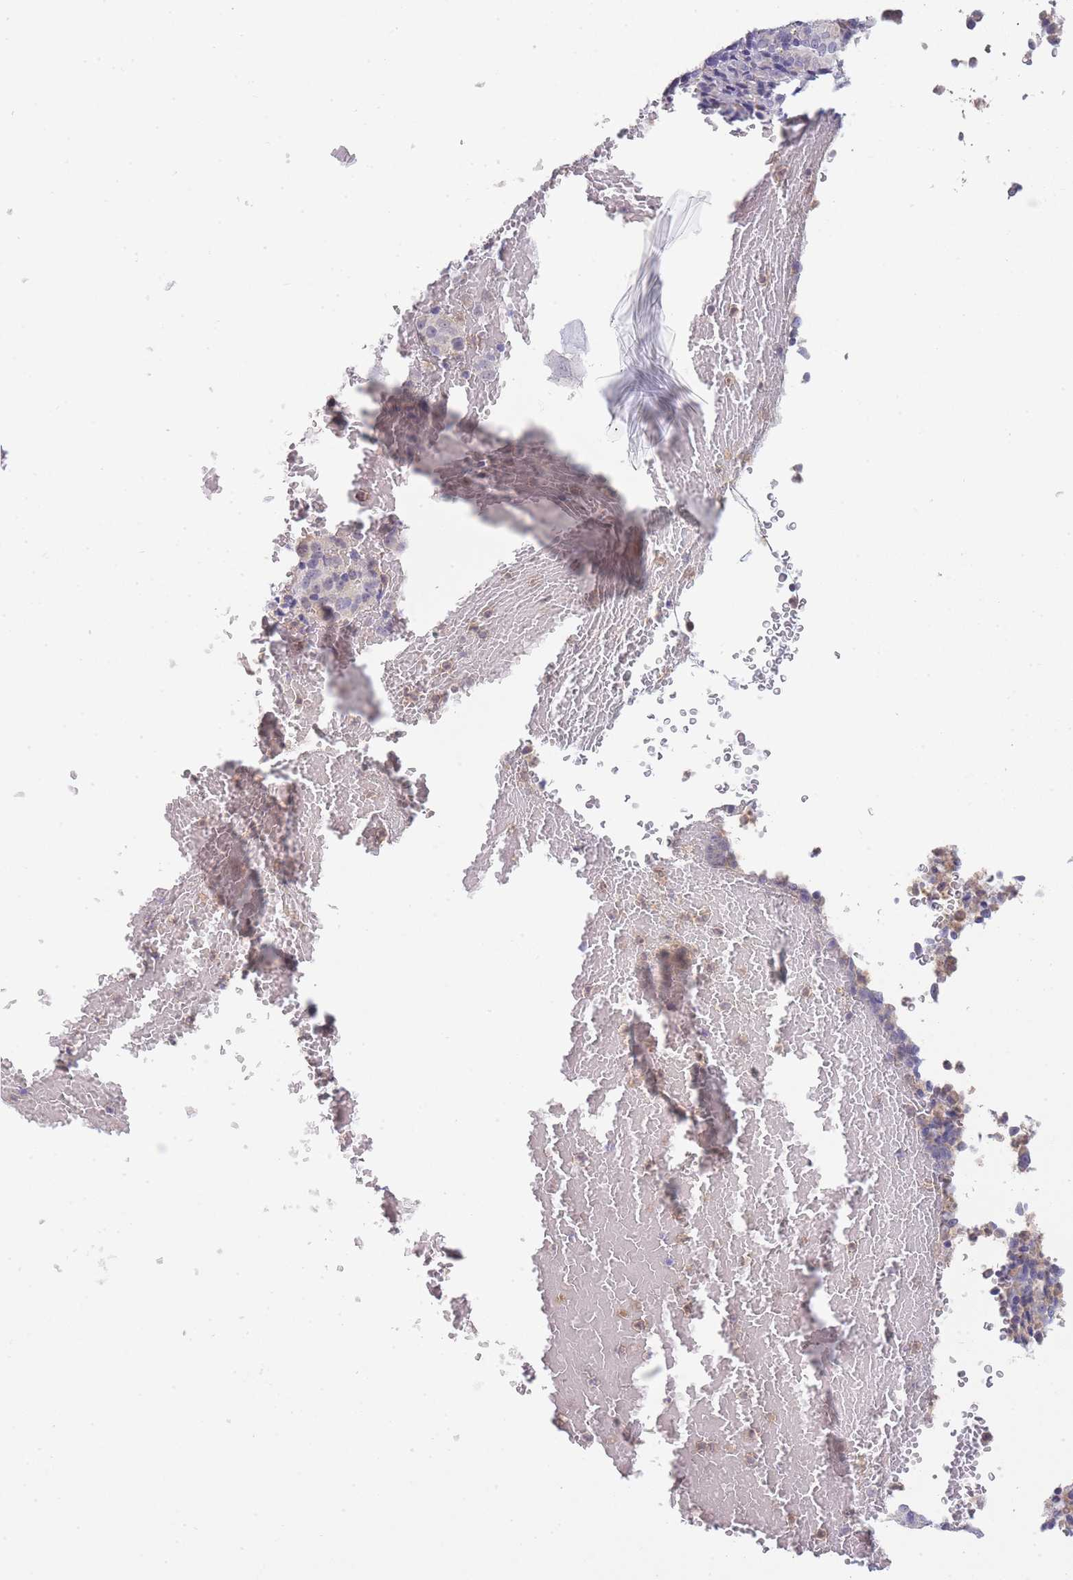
{"staining": {"intensity": "negative", "quantity": "none", "location": "none"}, "tissue": "melanoma", "cell_type": "Tumor cells", "image_type": "cancer", "snomed": [{"axis": "morphology", "description": "Malignant melanoma, Metastatic site"}, {"axis": "topography", "description": "Brain"}], "caption": "Photomicrograph shows no protein staining in tumor cells of melanoma tissue.", "gene": "TRIM61", "patient": {"sex": "female", "age": 56}}